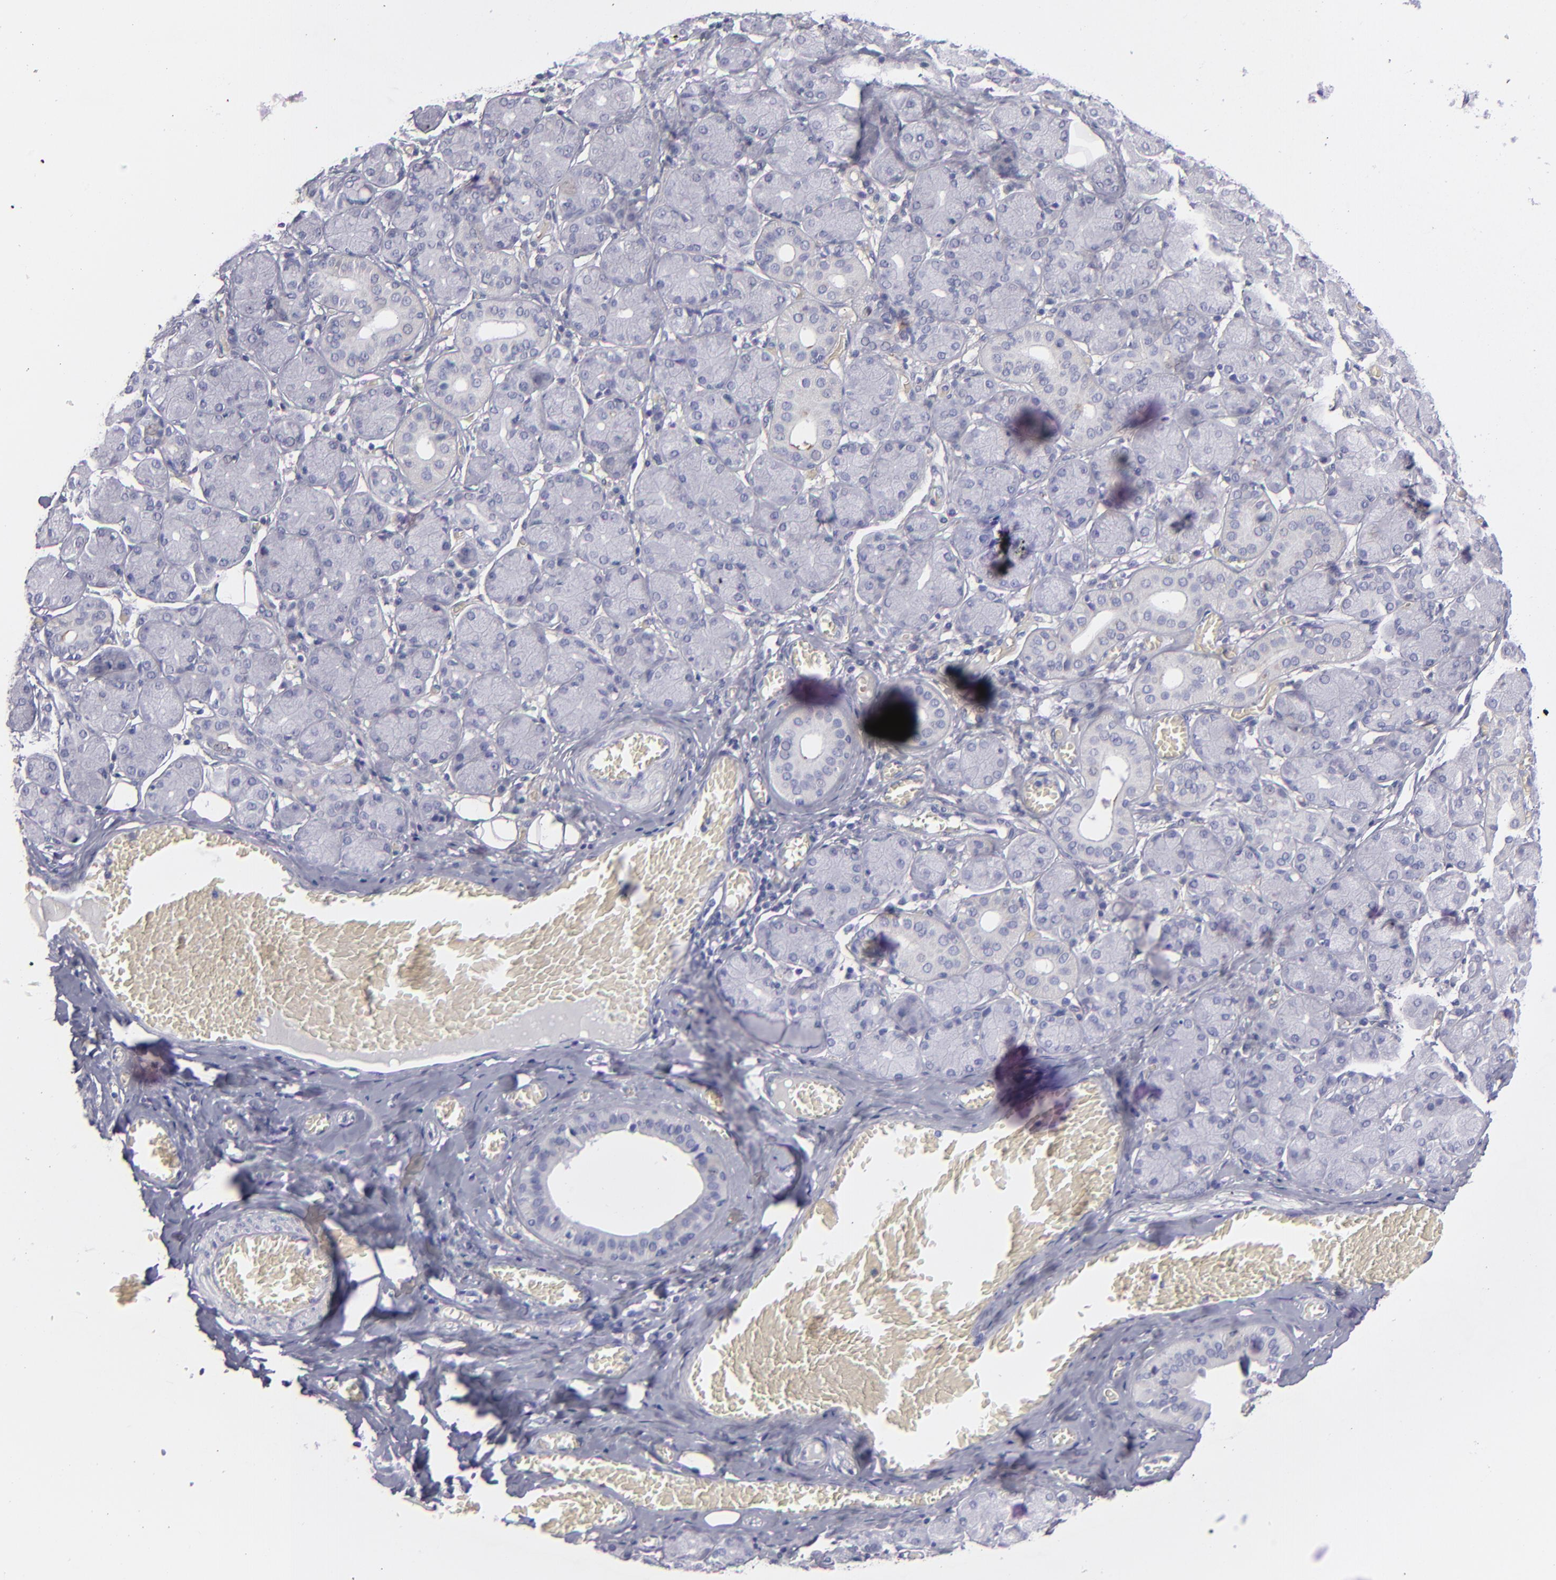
{"staining": {"intensity": "negative", "quantity": "none", "location": "none"}, "tissue": "salivary gland", "cell_type": "Glandular cells", "image_type": "normal", "snomed": [{"axis": "morphology", "description": "Normal tissue, NOS"}, {"axis": "topography", "description": "Salivary gland"}], "caption": "The immunohistochemistry (IHC) photomicrograph has no significant staining in glandular cells of salivary gland.", "gene": "ANPEP", "patient": {"sex": "female", "age": 24}}